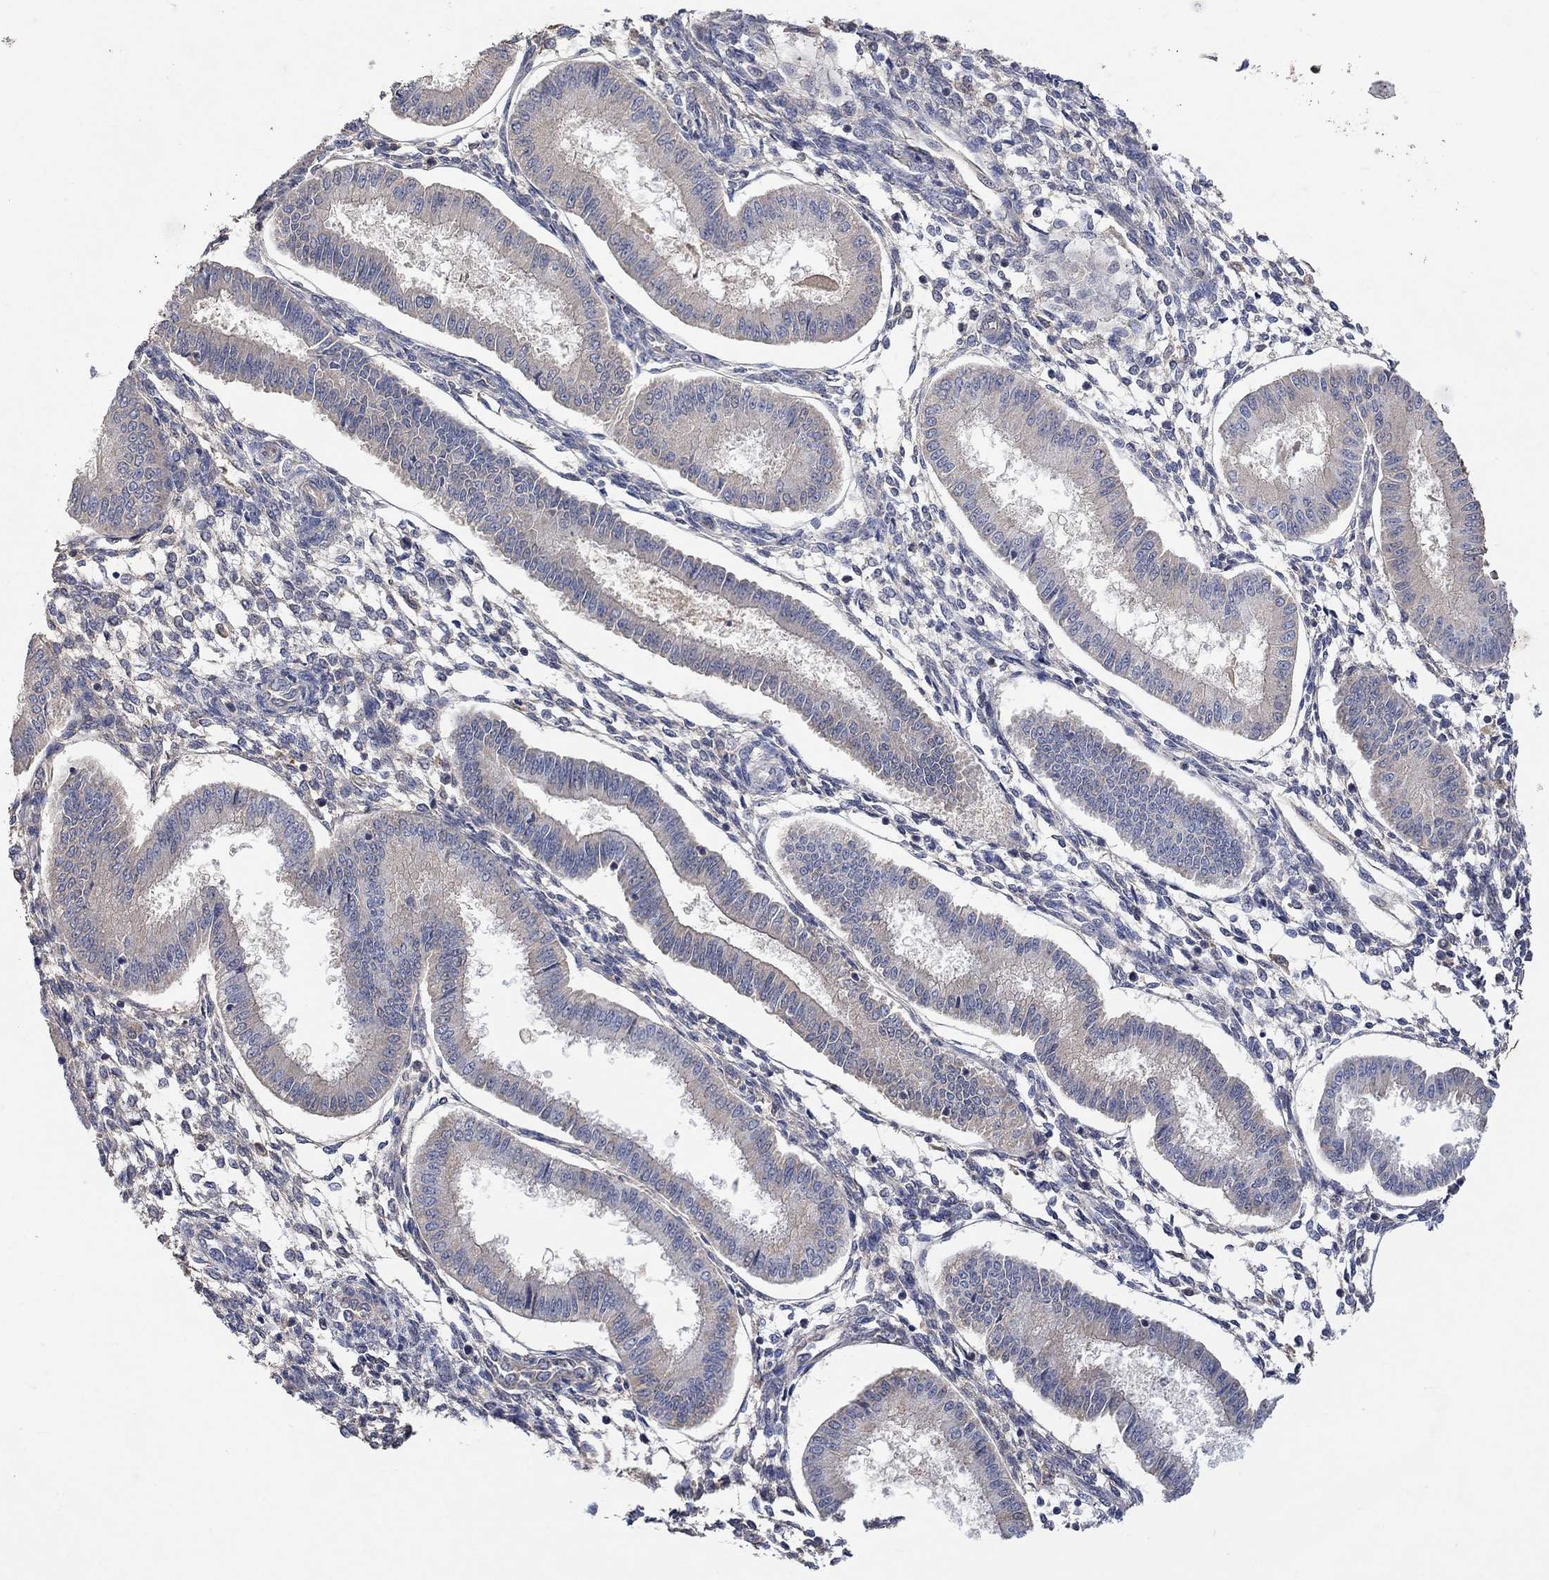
{"staining": {"intensity": "negative", "quantity": "none", "location": "none"}, "tissue": "endometrium", "cell_type": "Cells in endometrial stroma", "image_type": "normal", "snomed": [{"axis": "morphology", "description": "Normal tissue, NOS"}, {"axis": "topography", "description": "Endometrium"}], "caption": "IHC micrograph of unremarkable endometrium: human endometrium stained with DAB demonstrates no significant protein expression in cells in endometrial stroma. (Brightfield microscopy of DAB (3,3'-diaminobenzidine) immunohistochemistry at high magnification).", "gene": "MSTN", "patient": {"sex": "female", "age": 43}}